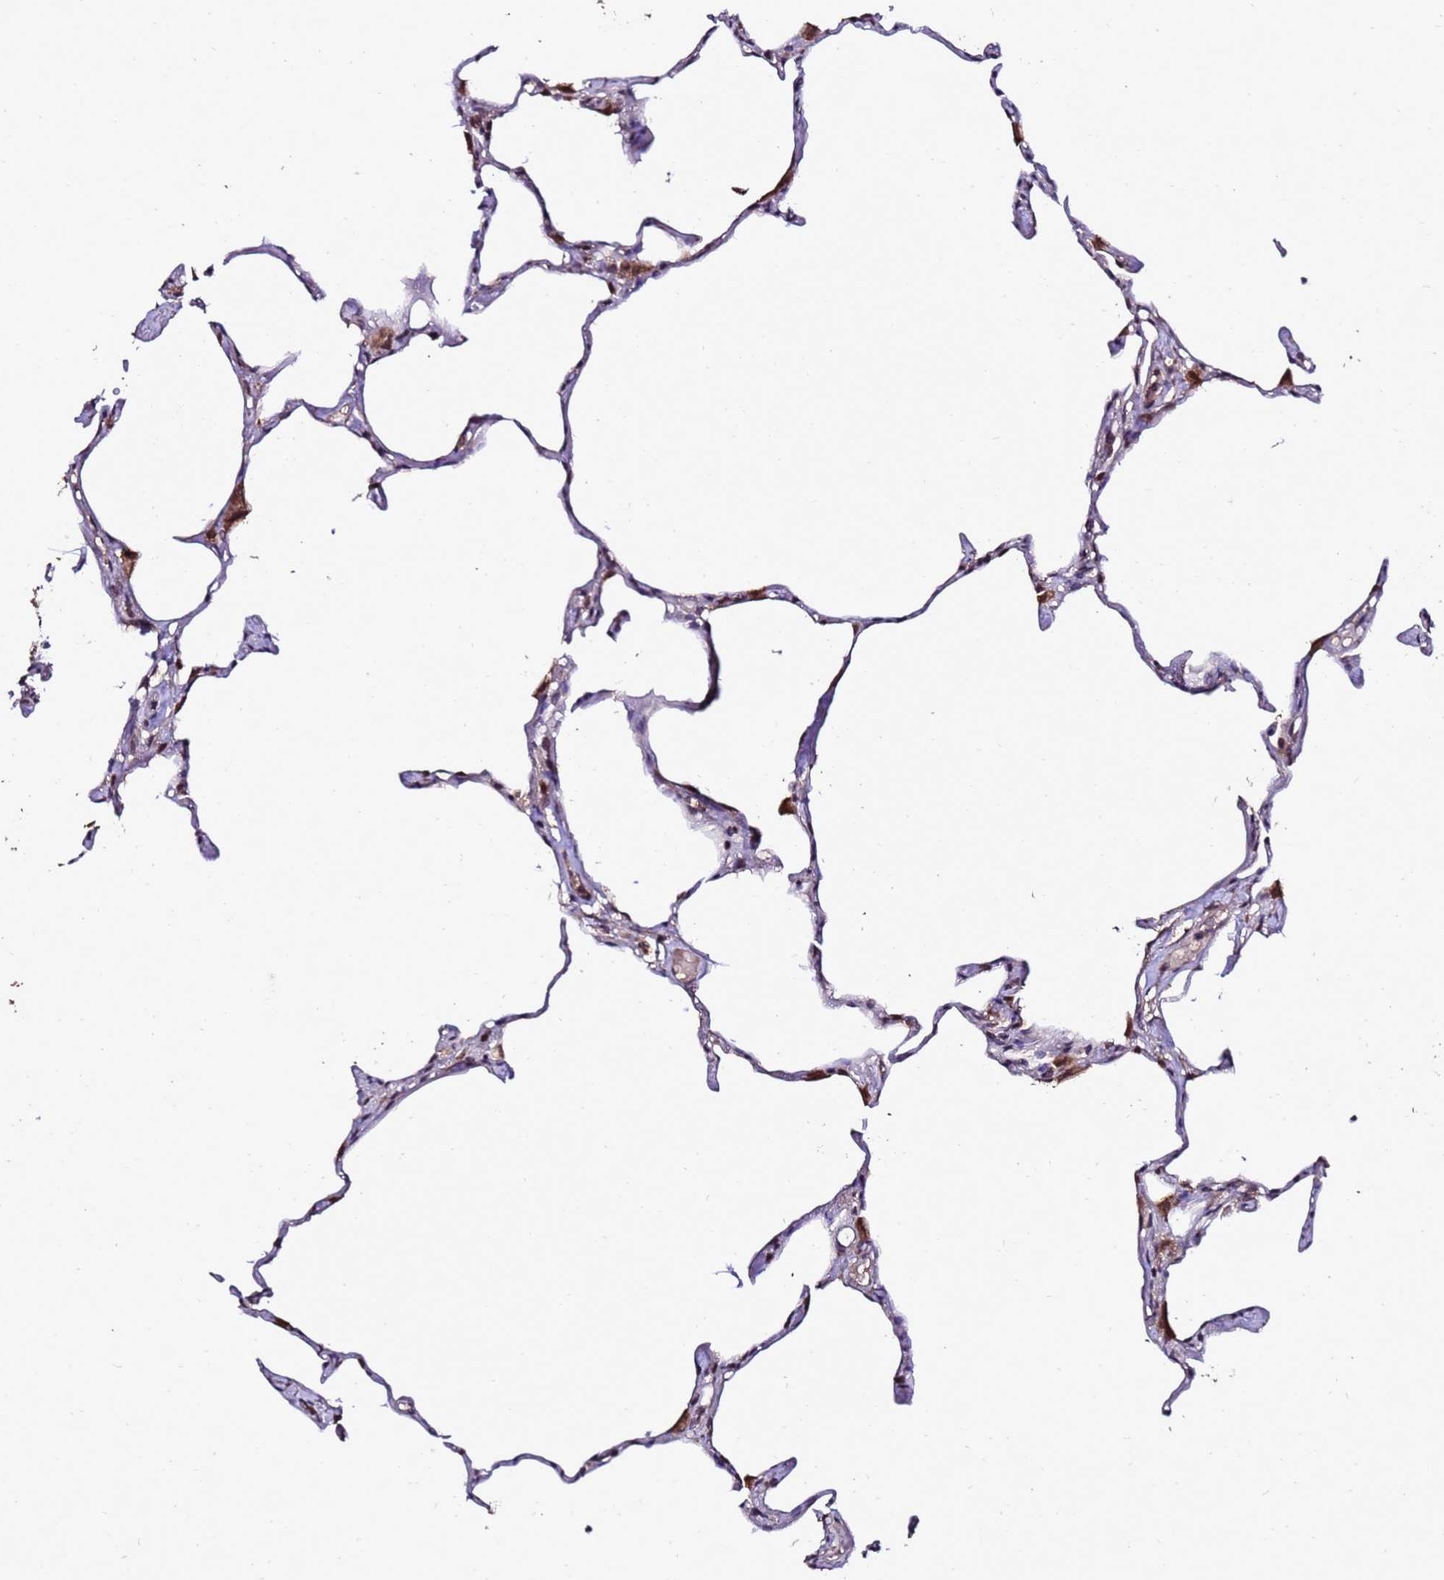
{"staining": {"intensity": "moderate", "quantity": "<25%", "location": "cytoplasmic/membranous"}, "tissue": "lung", "cell_type": "Alveolar cells", "image_type": "normal", "snomed": [{"axis": "morphology", "description": "Normal tissue, NOS"}, {"axis": "topography", "description": "Lung"}], "caption": "Protein expression analysis of benign lung displays moderate cytoplasmic/membranous expression in approximately <25% of alveolar cells.", "gene": "ZNF329", "patient": {"sex": "male", "age": 65}}